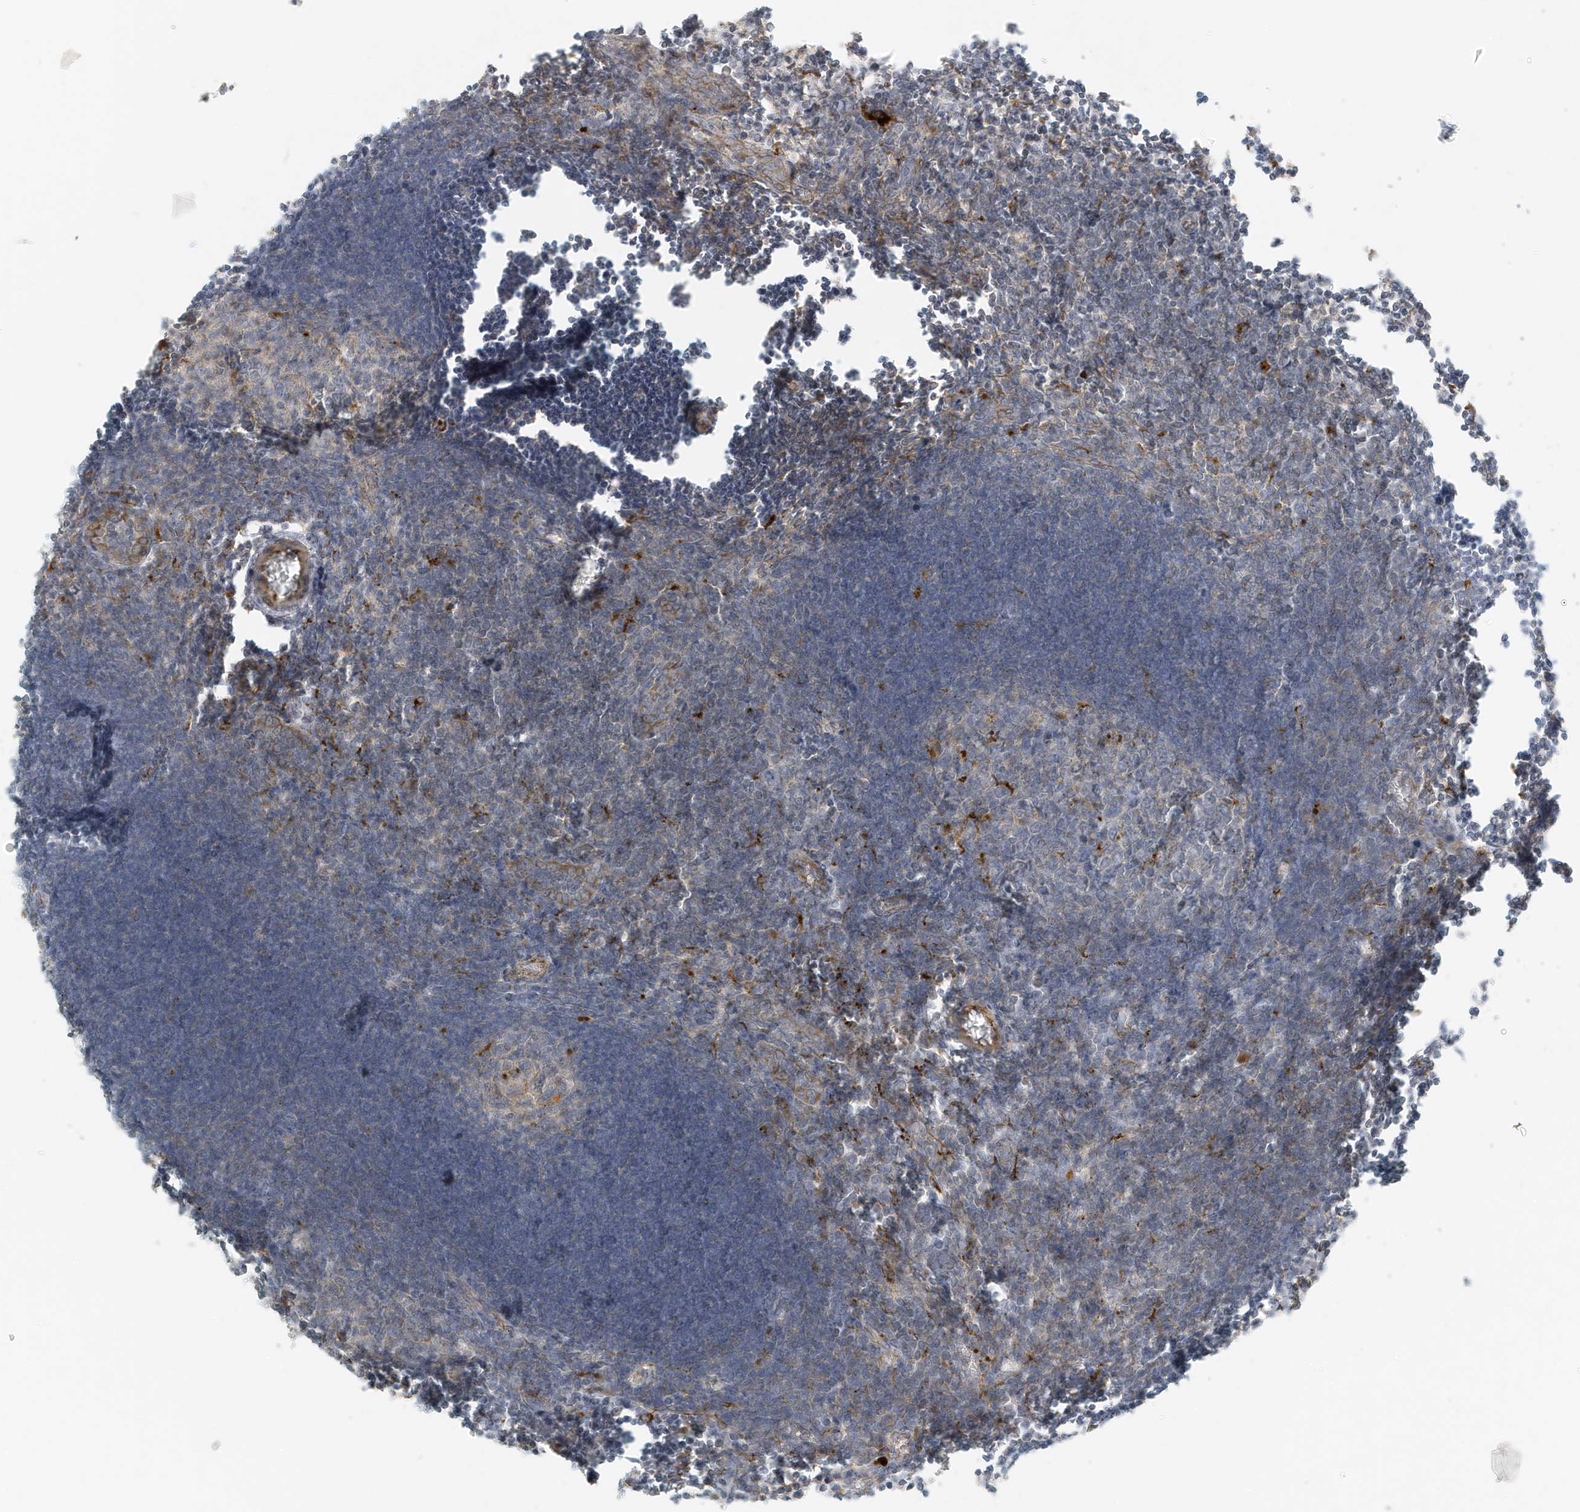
{"staining": {"intensity": "moderate", "quantity": "<25%", "location": "cytoplasmic/membranous"}, "tissue": "lymph node", "cell_type": "Germinal center cells", "image_type": "normal", "snomed": [{"axis": "morphology", "description": "Normal tissue, NOS"}, {"axis": "morphology", "description": "Malignant melanoma, Metastatic site"}, {"axis": "topography", "description": "Lymph node"}], "caption": "Immunohistochemistry (IHC) of normal lymph node shows low levels of moderate cytoplasmic/membranous positivity in about <25% of germinal center cells. (Brightfield microscopy of DAB IHC at high magnification).", "gene": "MCOLN1", "patient": {"sex": "male", "age": 41}}